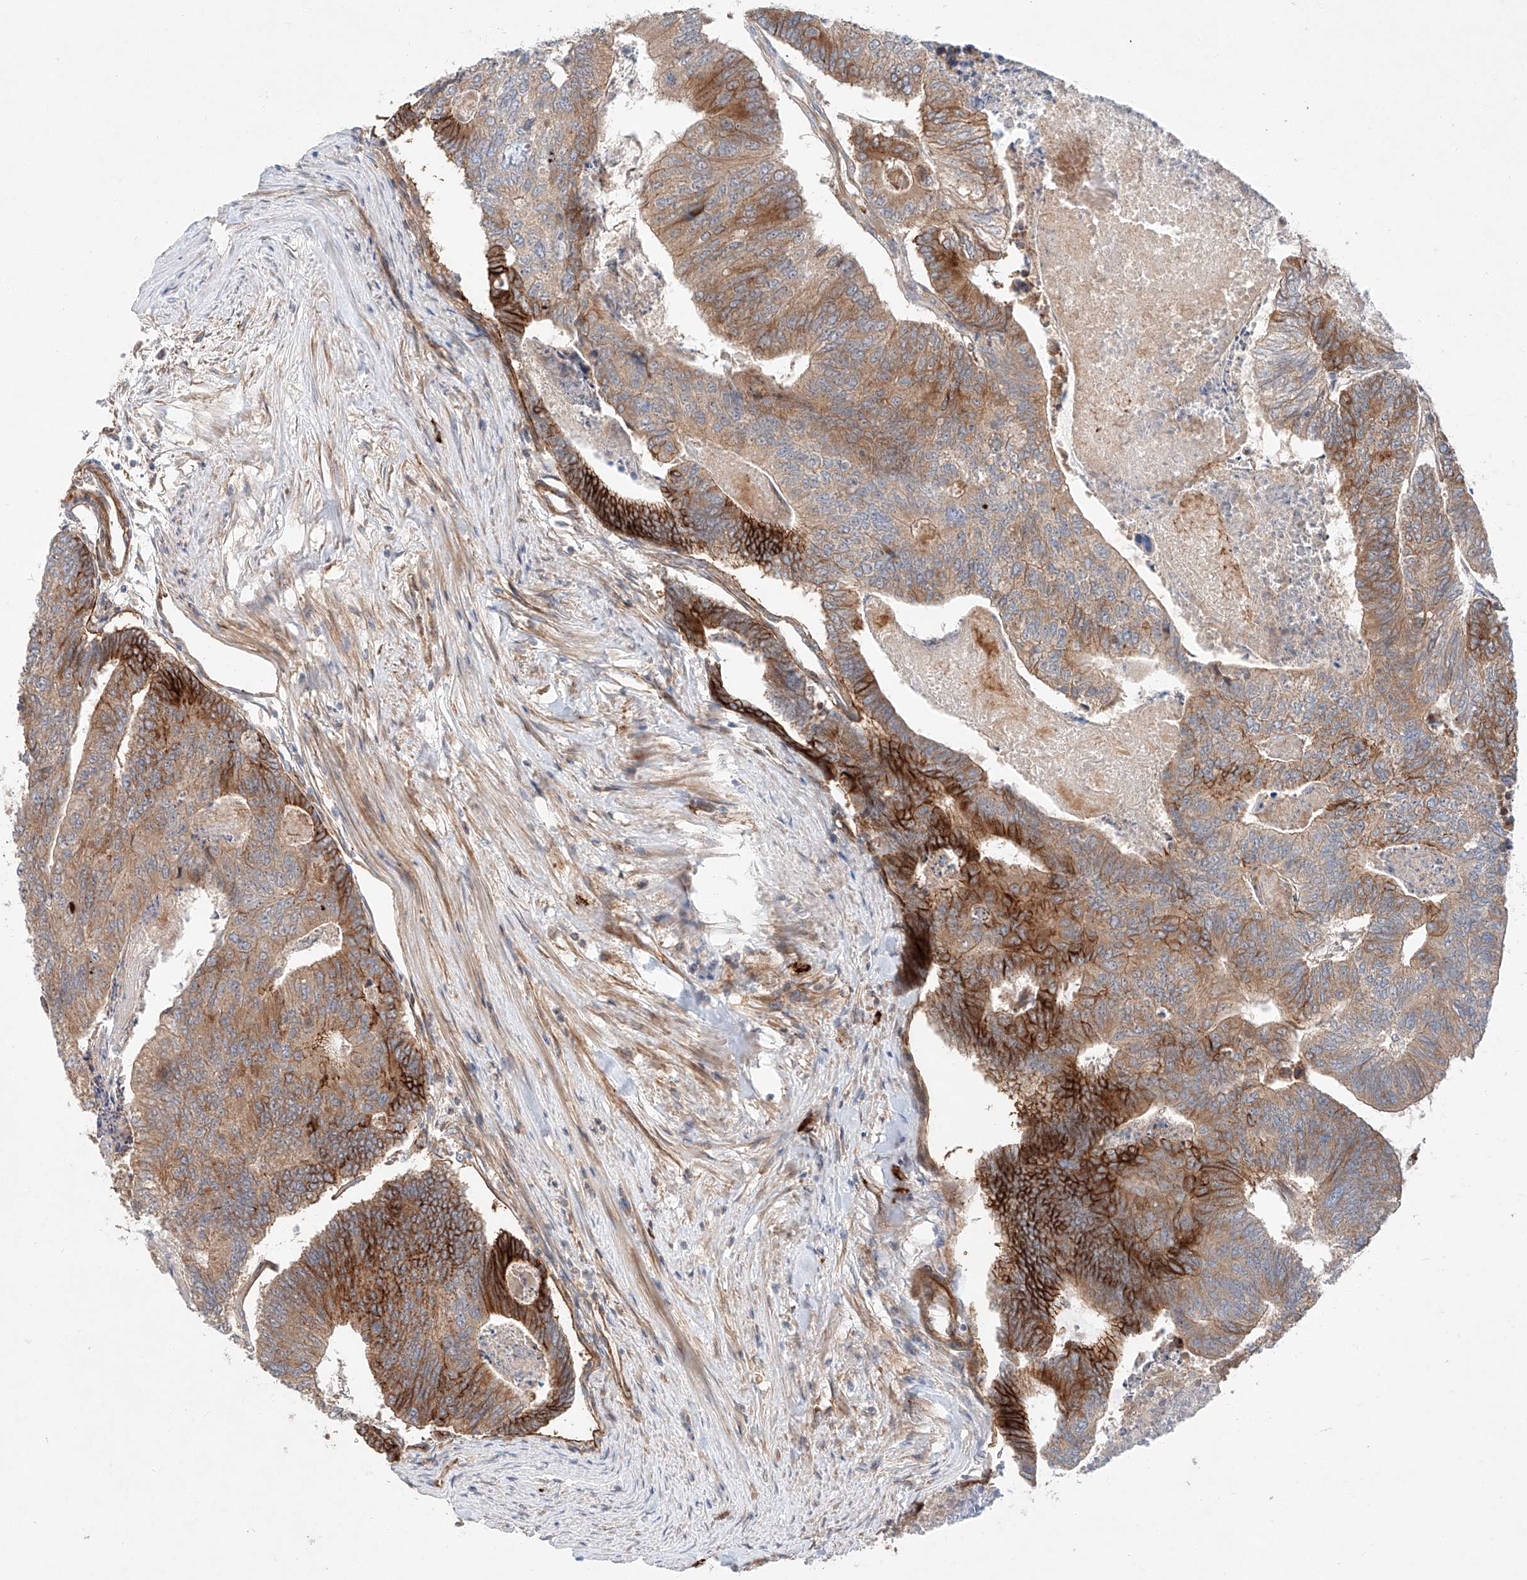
{"staining": {"intensity": "strong", "quantity": "25%-75%", "location": "cytoplasmic/membranous"}, "tissue": "colorectal cancer", "cell_type": "Tumor cells", "image_type": "cancer", "snomed": [{"axis": "morphology", "description": "Adenocarcinoma, NOS"}, {"axis": "topography", "description": "Colon"}], "caption": "Colorectal cancer stained for a protein (brown) exhibits strong cytoplasmic/membranous positive expression in about 25%-75% of tumor cells.", "gene": "MINDY4", "patient": {"sex": "female", "age": 67}}